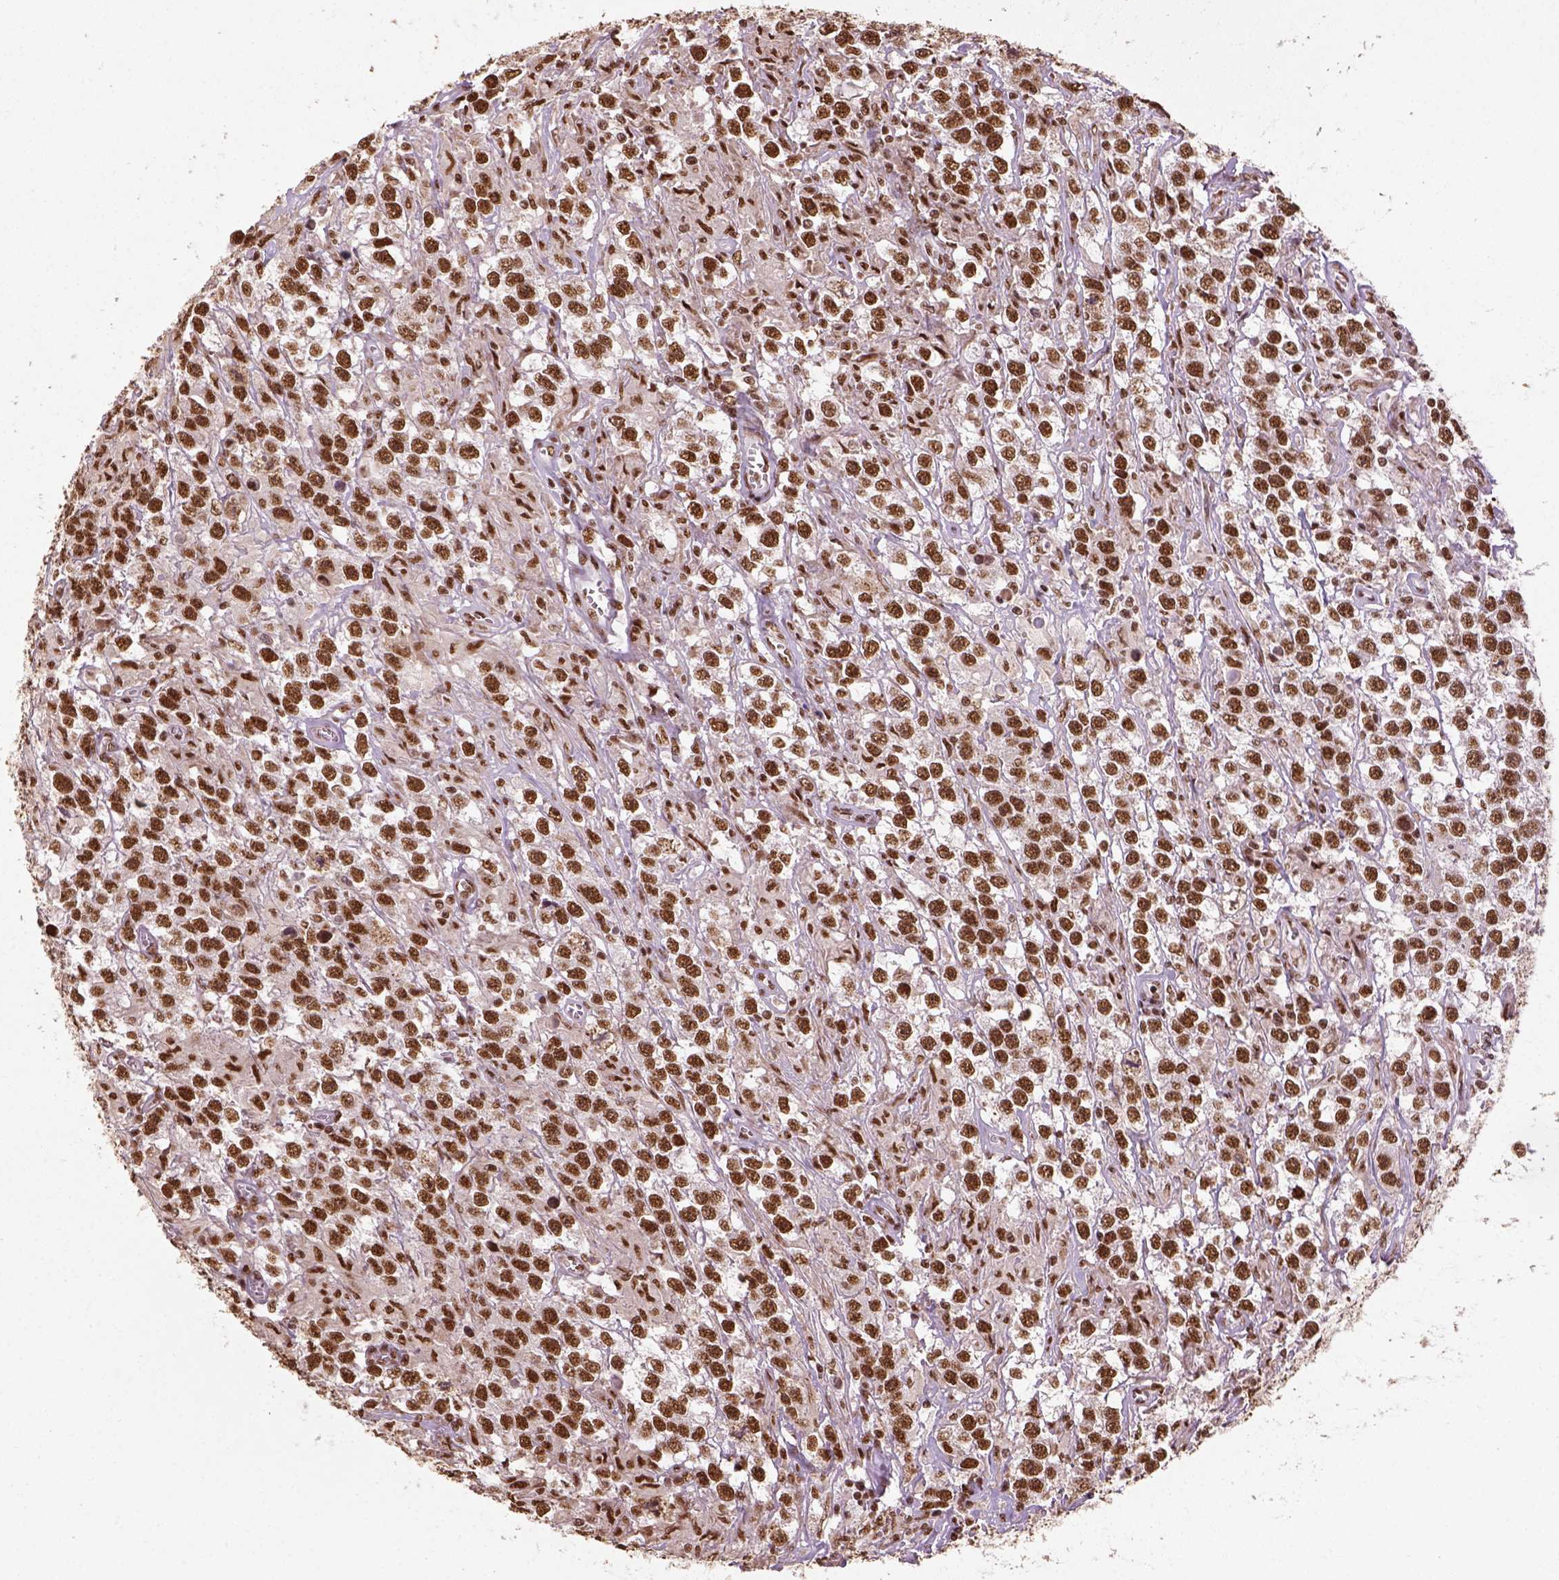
{"staining": {"intensity": "strong", "quantity": ">75%", "location": "nuclear"}, "tissue": "testis cancer", "cell_type": "Tumor cells", "image_type": "cancer", "snomed": [{"axis": "morphology", "description": "Seminoma, NOS"}, {"axis": "topography", "description": "Testis"}], "caption": "Brown immunohistochemical staining in human testis cancer (seminoma) displays strong nuclear staining in about >75% of tumor cells.", "gene": "CCAR1", "patient": {"sex": "male", "age": 43}}